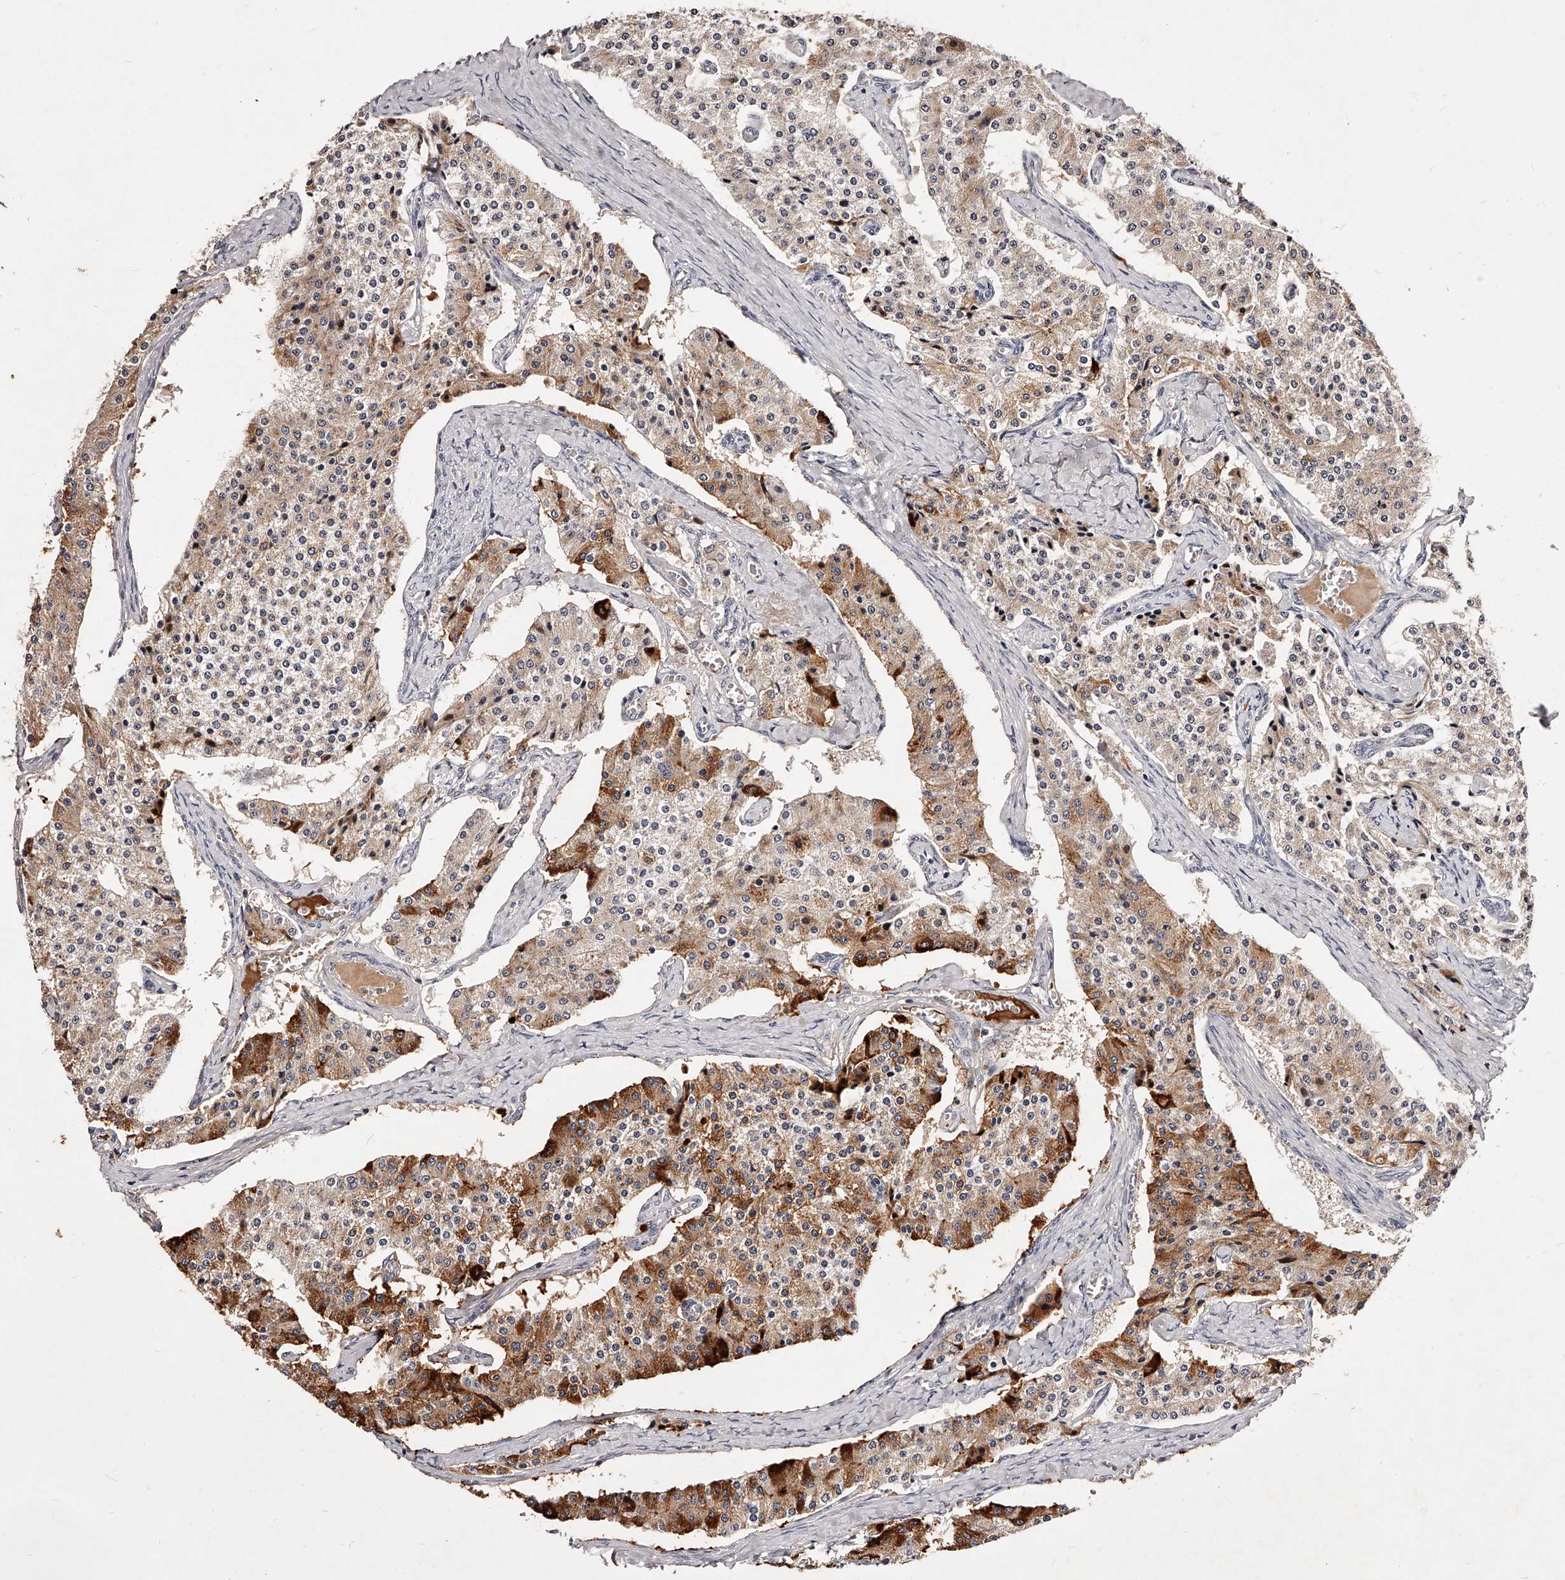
{"staining": {"intensity": "moderate", "quantity": "25%-75%", "location": "cytoplasmic/membranous"}, "tissue": "carcinoid", "cell_type": "Tumor cells", "image_type": "cancer", "snomed": [{"axis": "morphology", "description": "Carcinoid, malignant, NOS"}, {"axis": "topography", "description": "Colon"}], "caption": "Protein staining of carcinoid (malignant) tissue demonstrates moderate cytoplasmic/membranous expression in approximately 25%-75% of tumor cells.", "gene": "PHACTR1", "patient": {"sex": "female", "age": 52}}